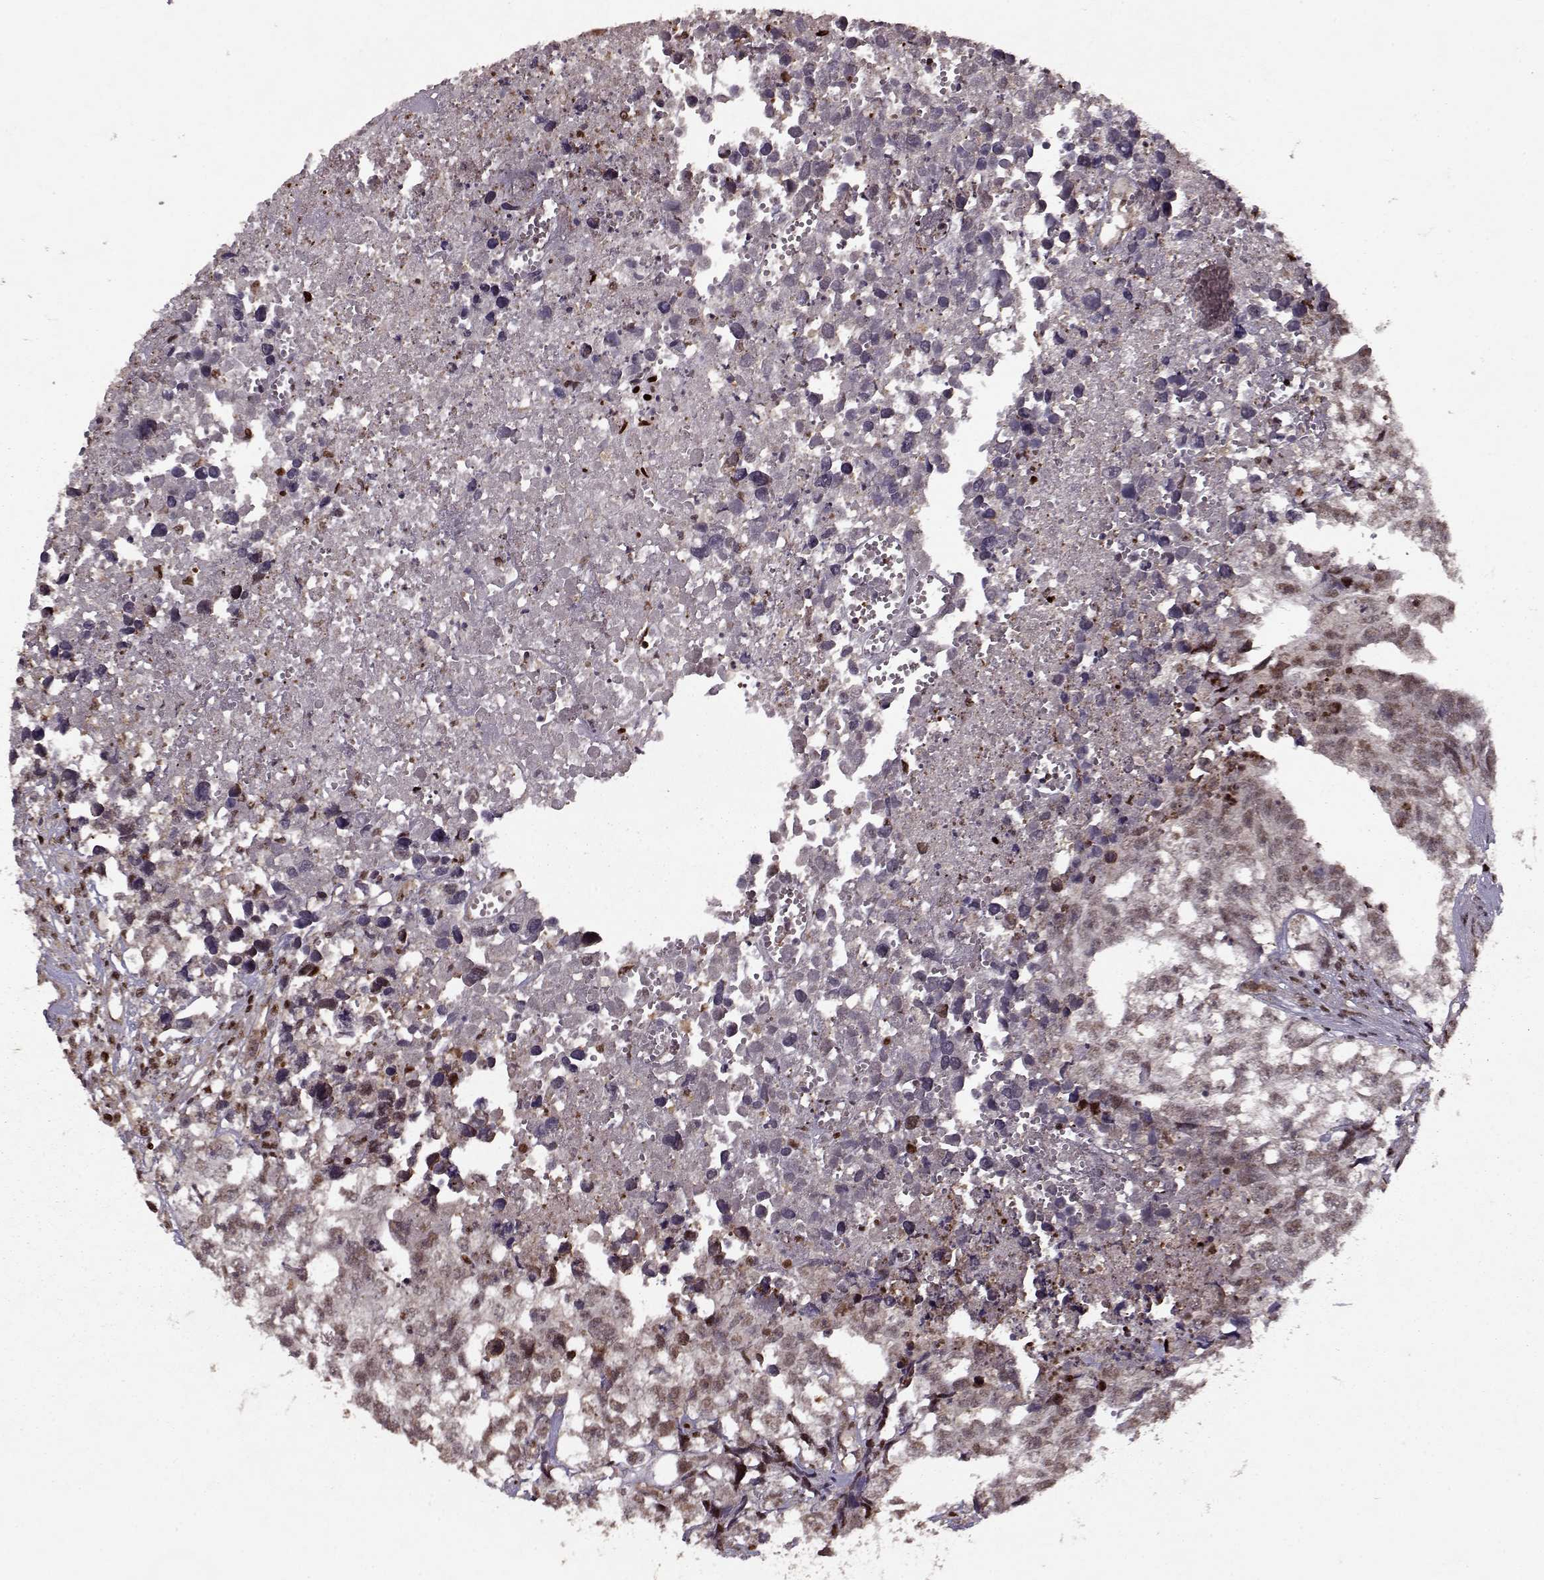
{"staining": {"intensity": "moderate", "quantity": ">75%", "location": "nuclear"}, "tissue": "testis cancer", "cell_type": "Tumor cells", "image_type": "cancer", "snomed": [{"axis": "morphology", "description": "Carcinoma, Embryonal, NOS"}, {"axis": "morphology", "description": "Teratoma, malignant, NOS"}, {"axis": "topography", "description": "Testis"}], "caption": "Moderate nuclear staining is present in approximately >75% of tumor cells in malignant teratoma (testis).", "gene": "PSMA7", "patient": {"sex": "male", "age": 44}}